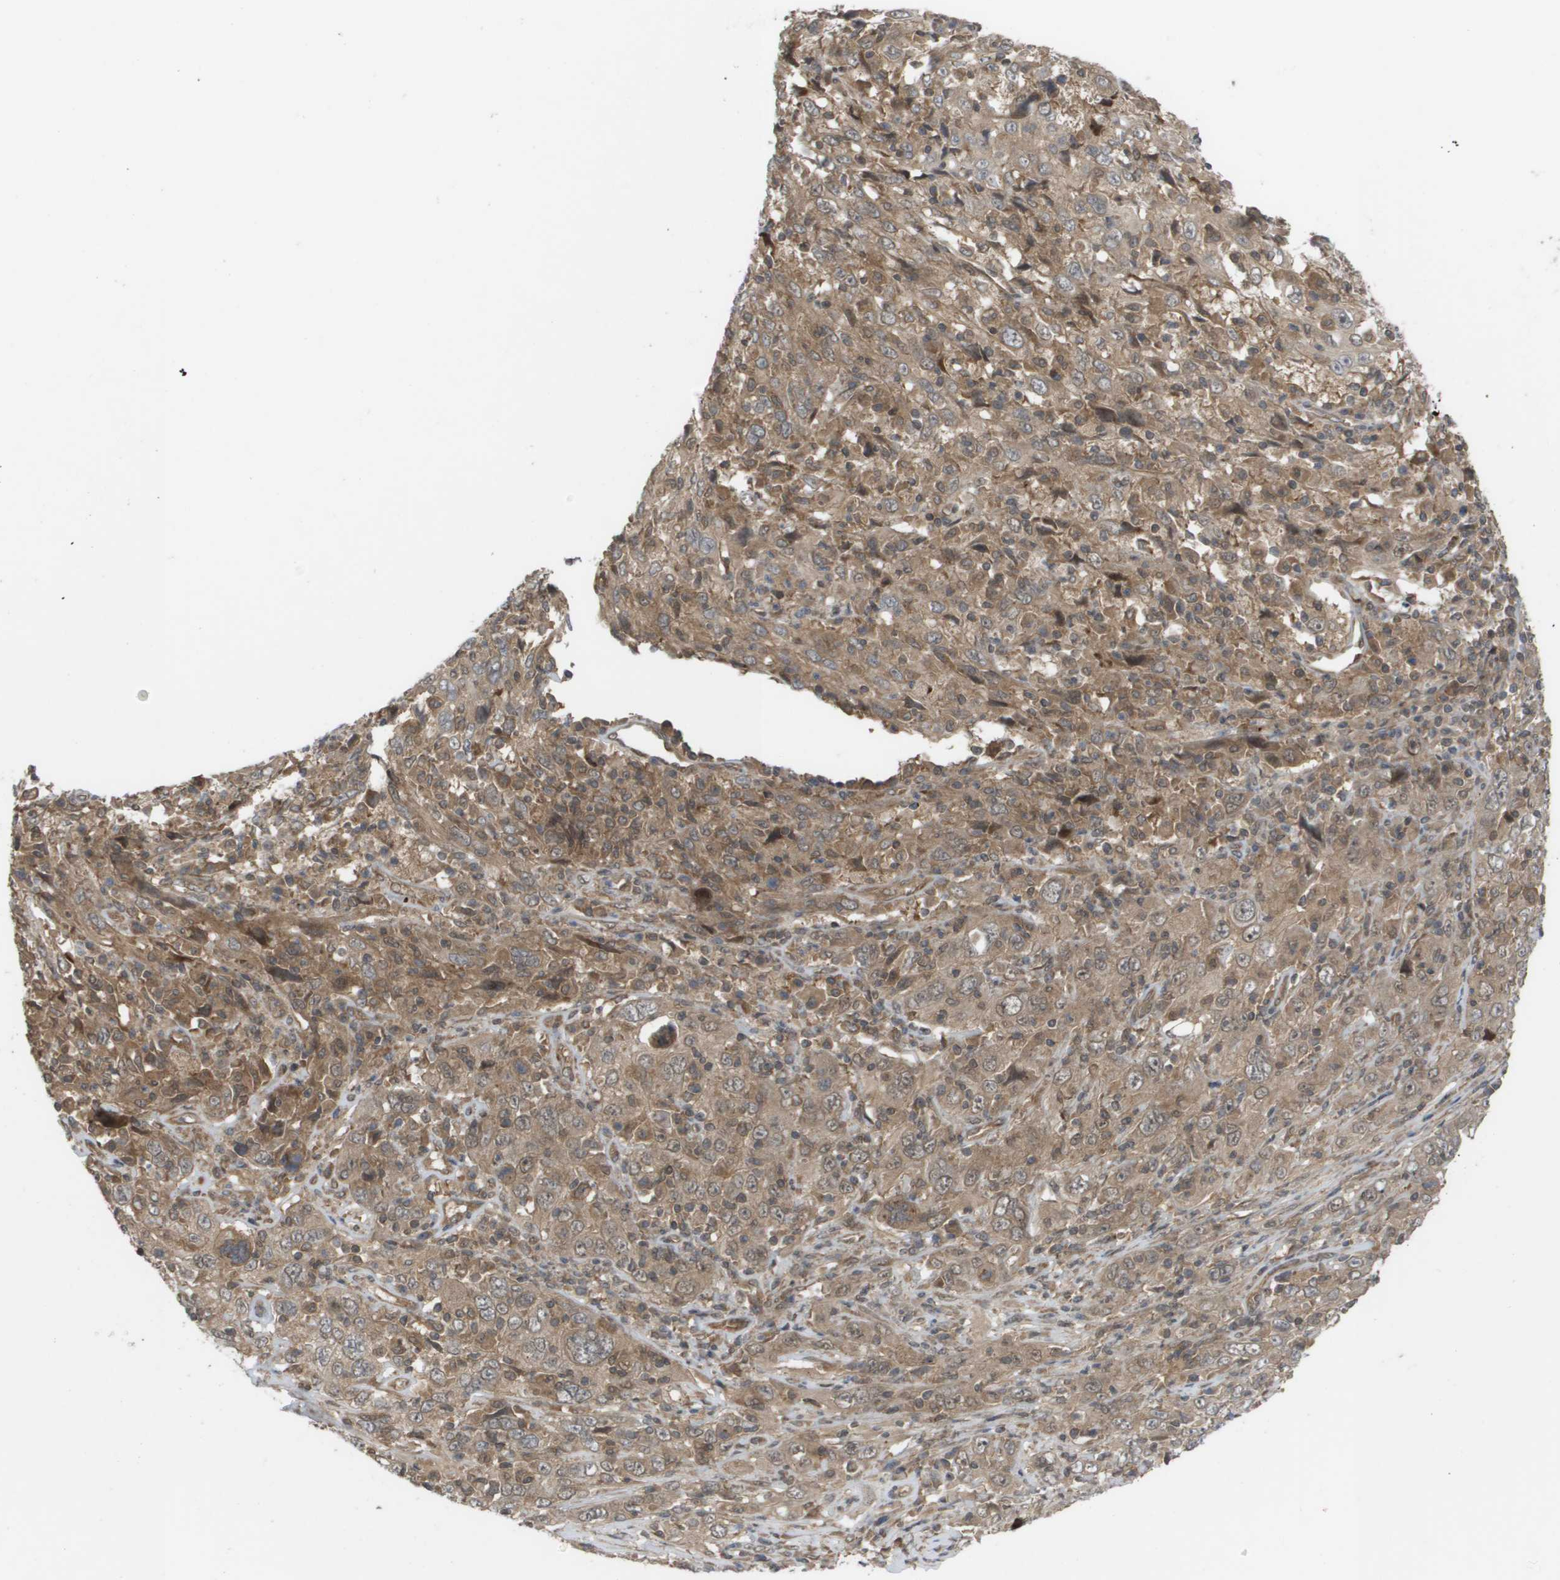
{"staining": {"intensity": "moderate", "quantity": ">75%", "location": "cytoplasmic/membranous"}, "tissue": "cervical cancer", "cell_type": "Tumor cells", "image_type": "cancer", "snomed": [{"axis": "morphology", "description": "Squamous cell carcinoma, NOS"}, {"axis": "topography", "description": "Cervix"}], "caption": "This histopathology image shows immunohistochemistry staining of human cervical cancer (squamous cell carcinoma), with medium moderate cytoplasmic/membranous staining in about >75% of tumor cells.", "gene": "CTPS2", "patient": {"sex": "female", "age": 46}}